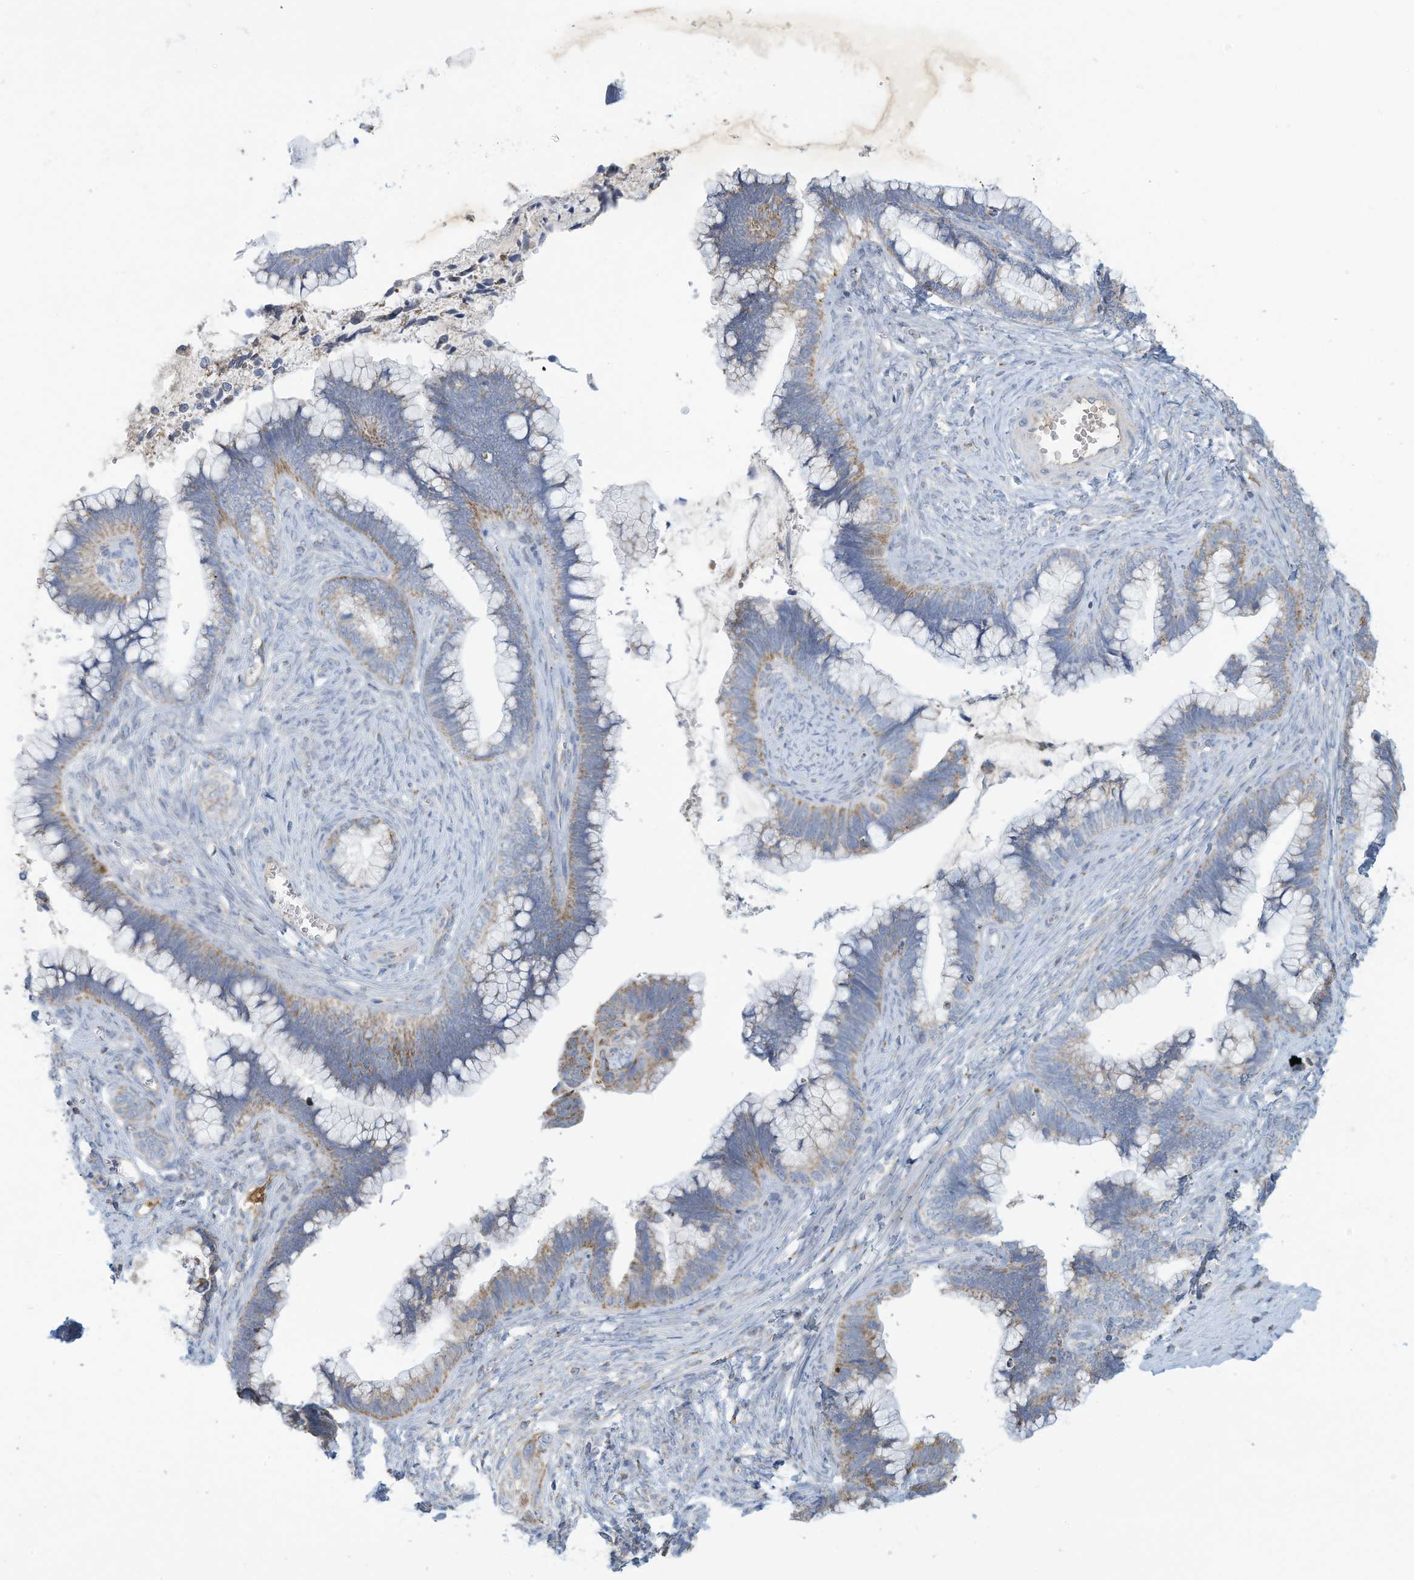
{"staining": {"intensity": "moderate", "quantity": "25%-75%", "location": "cytoplasmic/membranous"}, "tissue": "cervical cancer", "cell_type": "Tumor cells", "image_type": "cancer", "snomed": [{"axis": "morphology", "description": "Adenocarcinoma, NOS"}, {"axis": "topography", "description": "Cervix"}], "caption": "Protein staining shows moderate cytoplasmic/membranous positivity in about 25%-75% of tumor cells in cervical adenocarcinoma.", "gene": "NLN", "patient": {"sex": "female", "age": 44}}